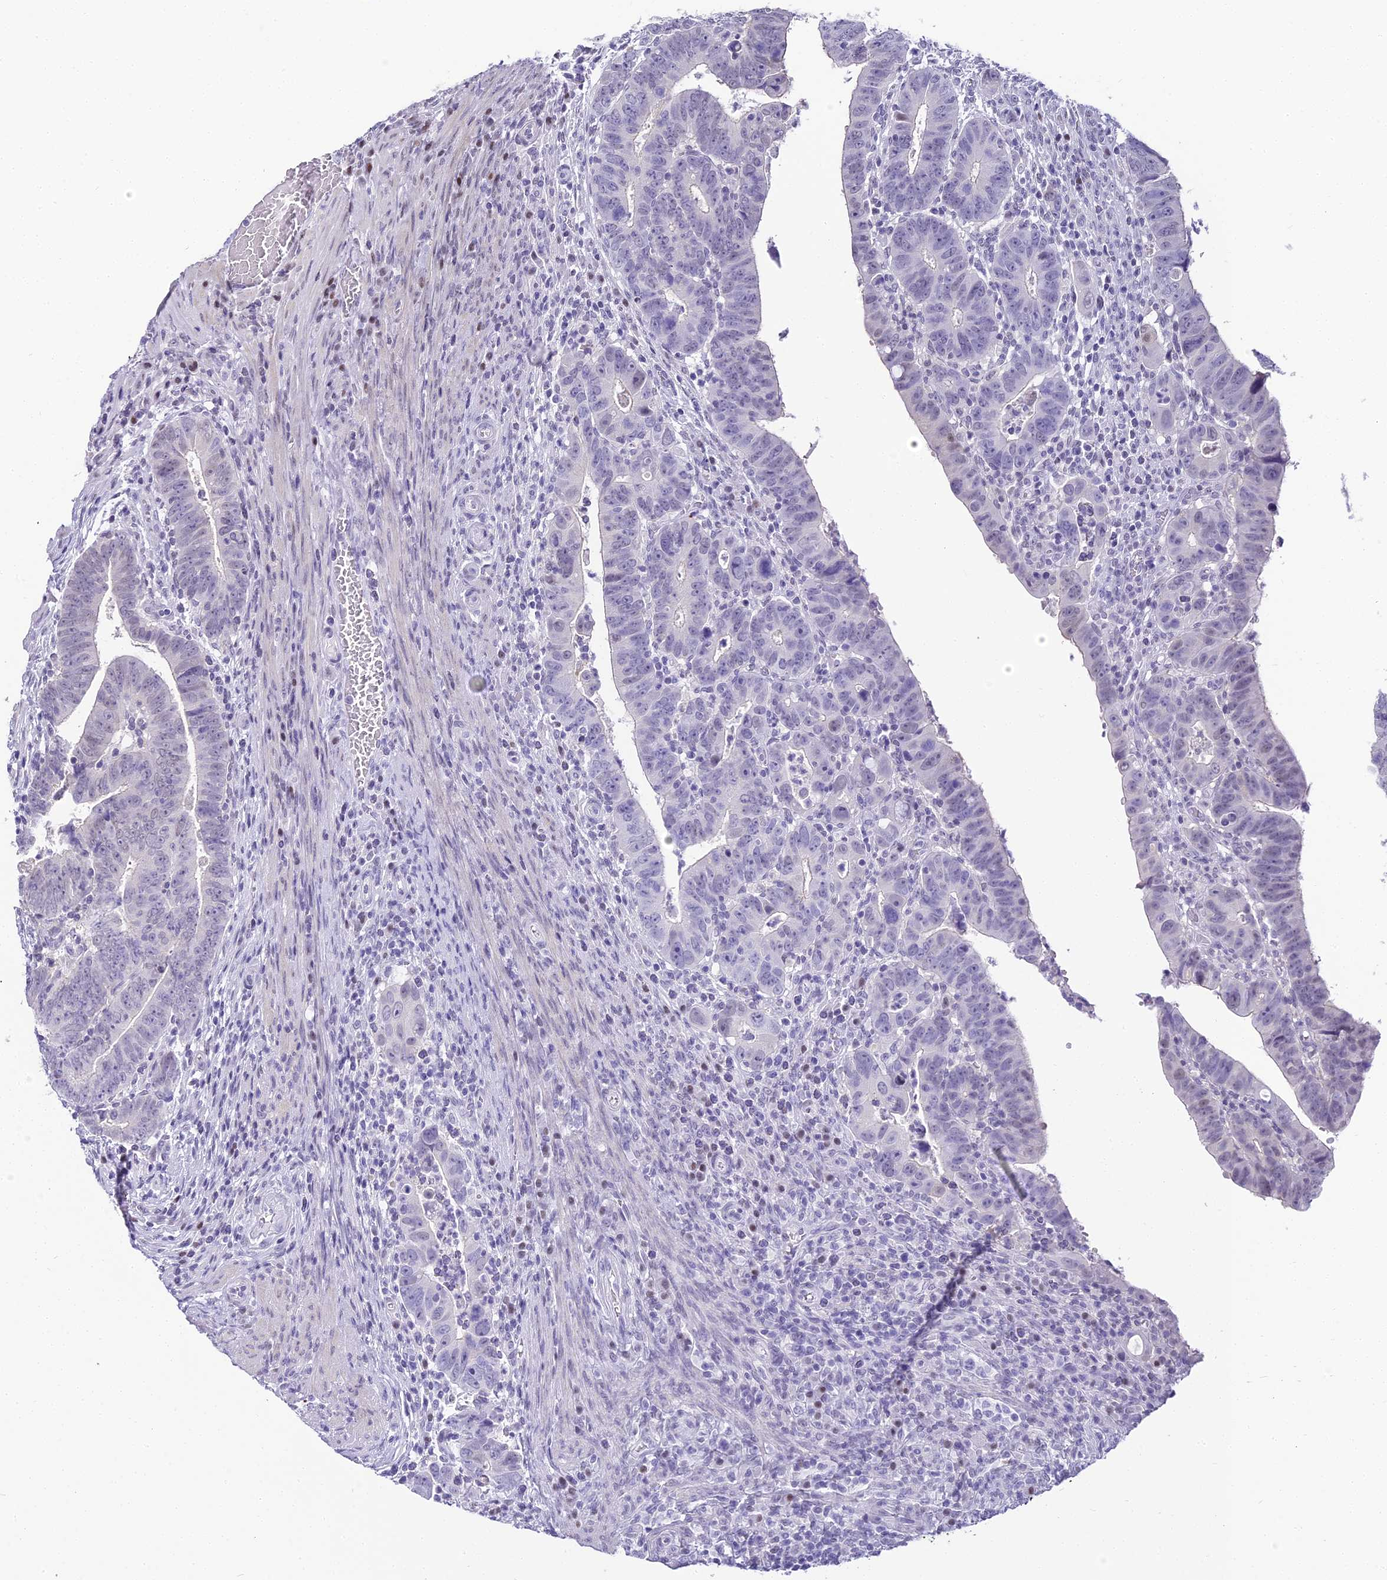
{"staining": {"intensity": "negative", "quantity": "none", "location": "none"}, "tissue": "colorectal cancer", "cell_type": "Tumor cells", "image_type": "cancer", "snomed": [{"axis": "morphology", "description": "Normal tissue, NOS"}, {"axis": "morphology", "description": "Adenocarcinoma, NOS"}, {"axis": "topography", "description": "Rectum"}], "caption": "High power microscopy histopathology image of an immunohistochemistry histopathology image of adenocarcinoma (colorectal), revealing no significant positivity in tumor cells.", "gene": "ABHD14A-ACY1", "patient": {"sex": "female", "age": 65}}